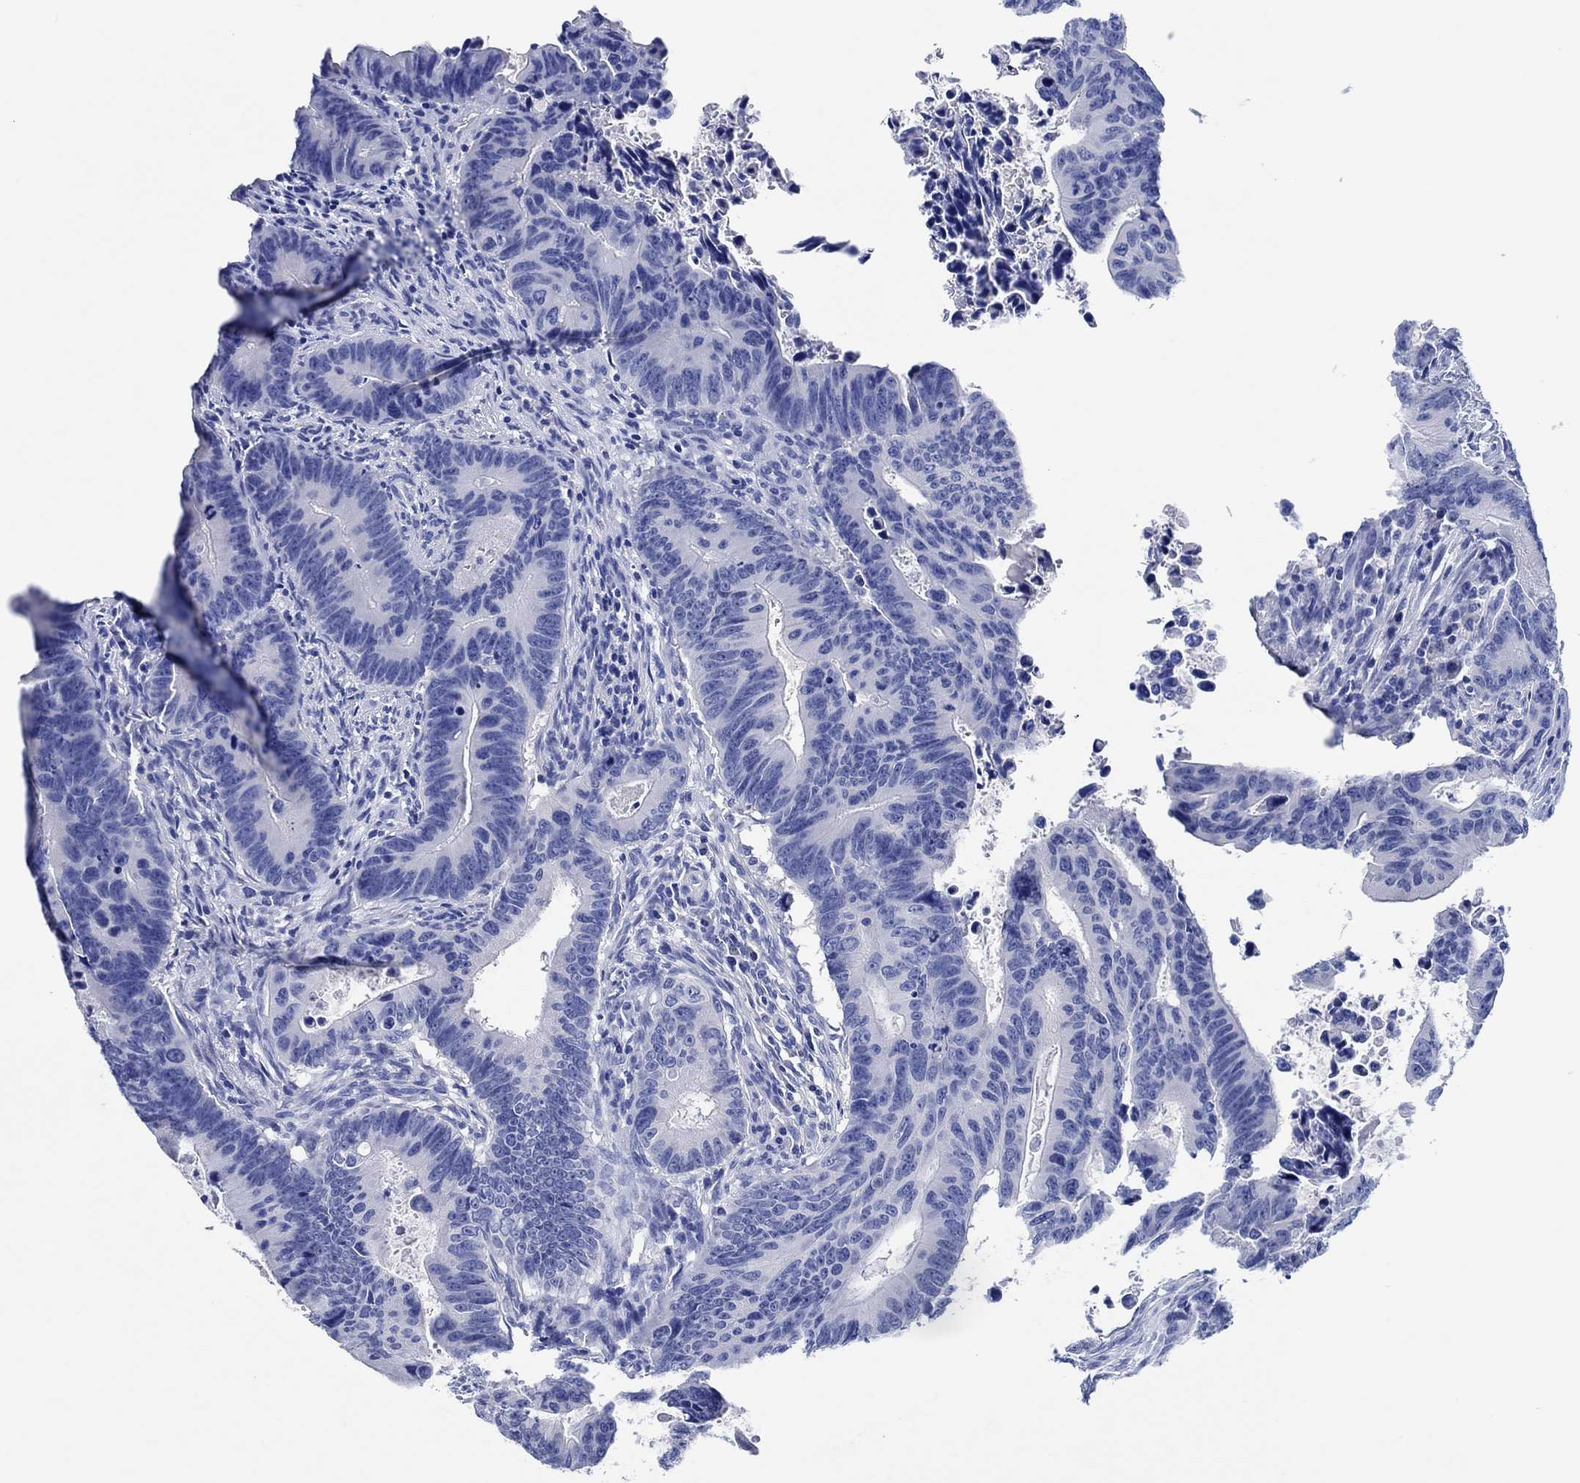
{"staining": {"intensity": "negative", "quantity": "none", "location": "none"}, "tissue": "colorectal cancer", "cell_type": "Tumor cells", "image_type": "cancer", "snomed": [{"axis": "morphology", "description": "Adenocarcinoma, NOS"}, {"axis": "topography", "description": "Colon"}], "caption": "Immunohistochemistry (IHC) photomicrograph of neoplastic tissue: colorectal cancer stained with DAB shows no significant protein staining in tumor cells.", "gene": "CPNE6", "patient": {"sex": "female", "age": 87}}